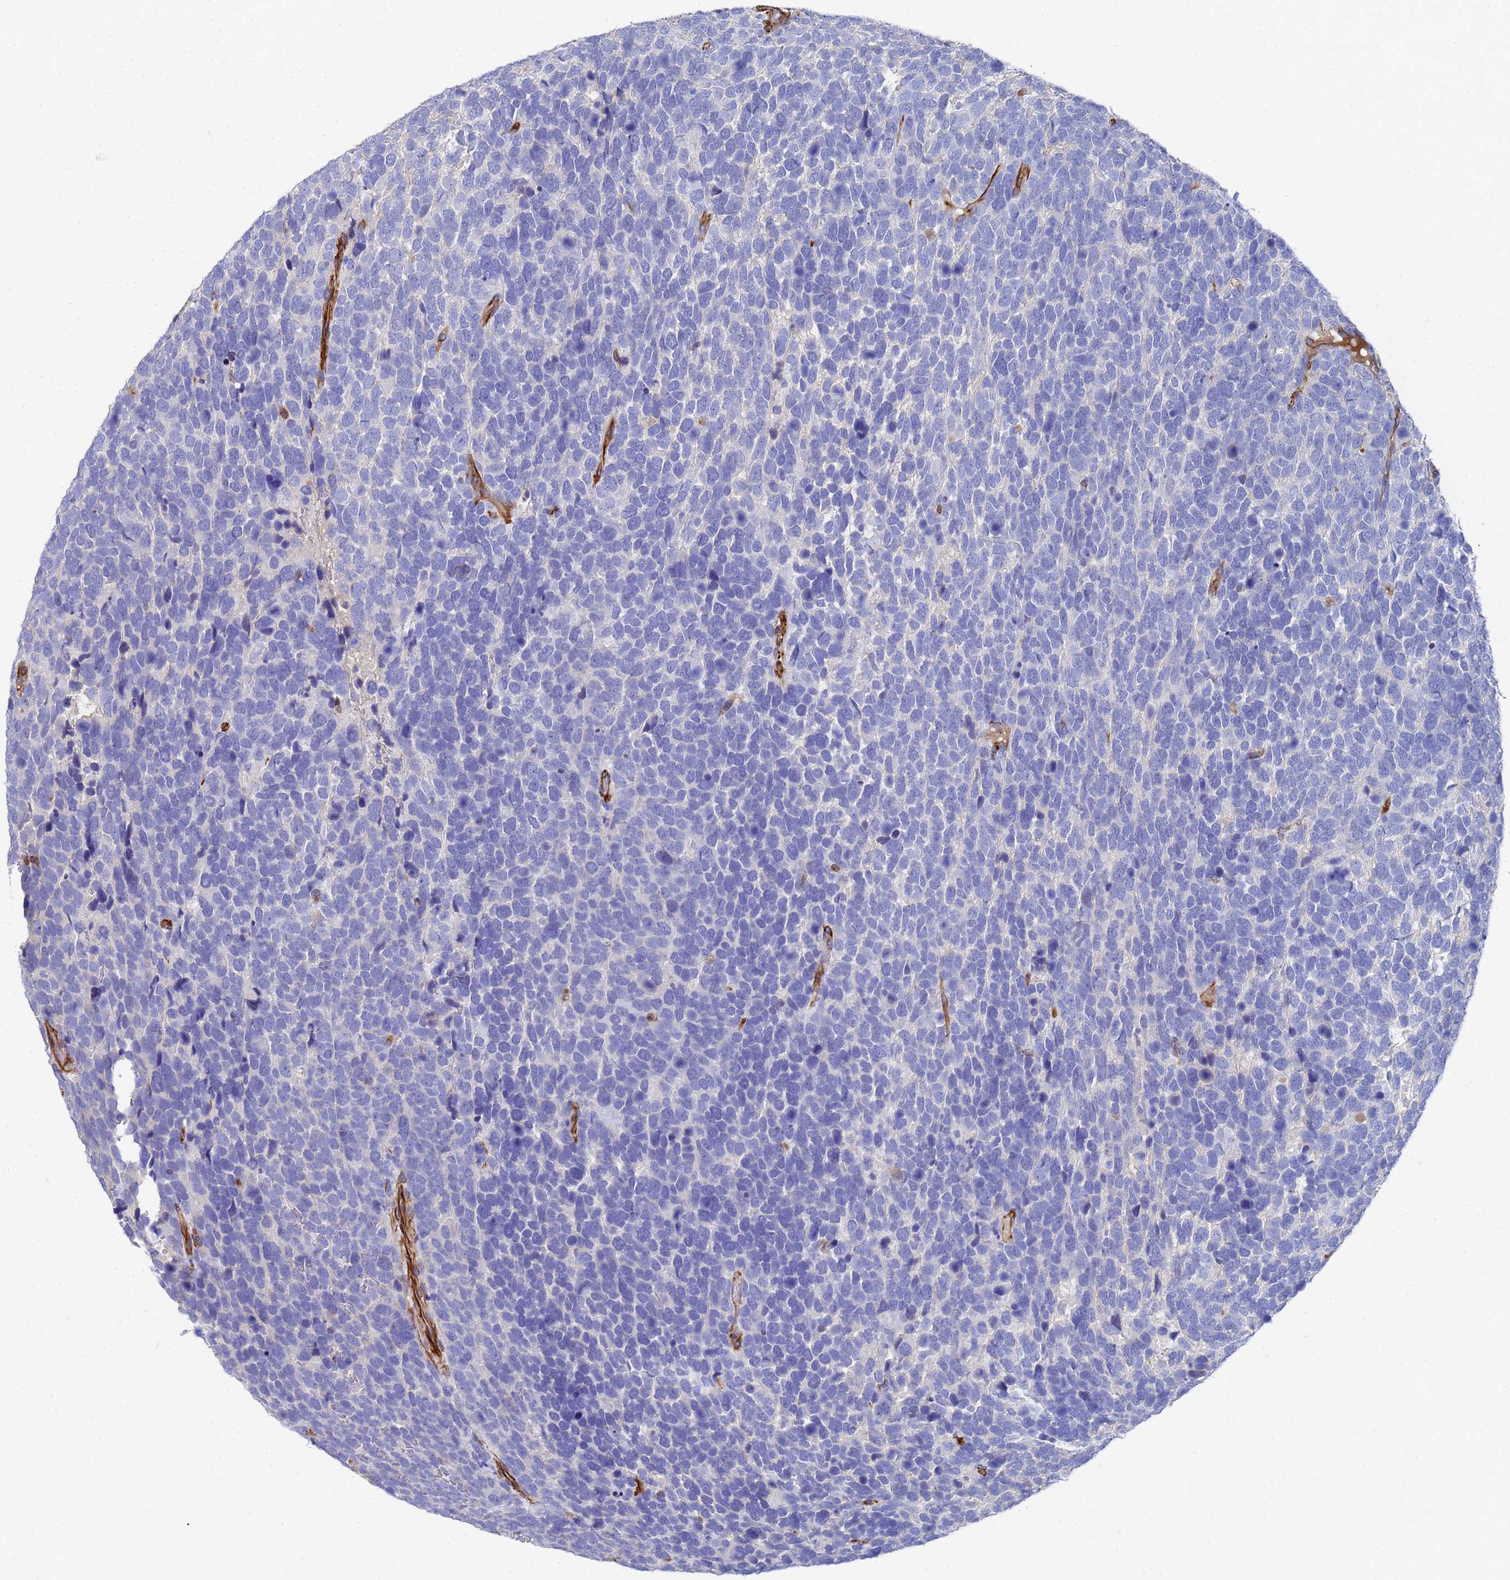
{"staining": {"intensity": "negative", "quantity": "none", "location": "none"}, "tissue": "urothelial cancer", "cell_type": "Tumor cells", "image_type": "cancer", "snomed": [{"axis": "morphology", "description": "Urothelial carcinoma, High grade"}, {"axis": "topography", "description": "Urinary bladder"}], "caption": "Immunohistochemical staining of human urothelial cancer exhibits no significant expression in tumor cells.", "gene": "SYT13", "patient": {"sex": "female", "age": 82}}